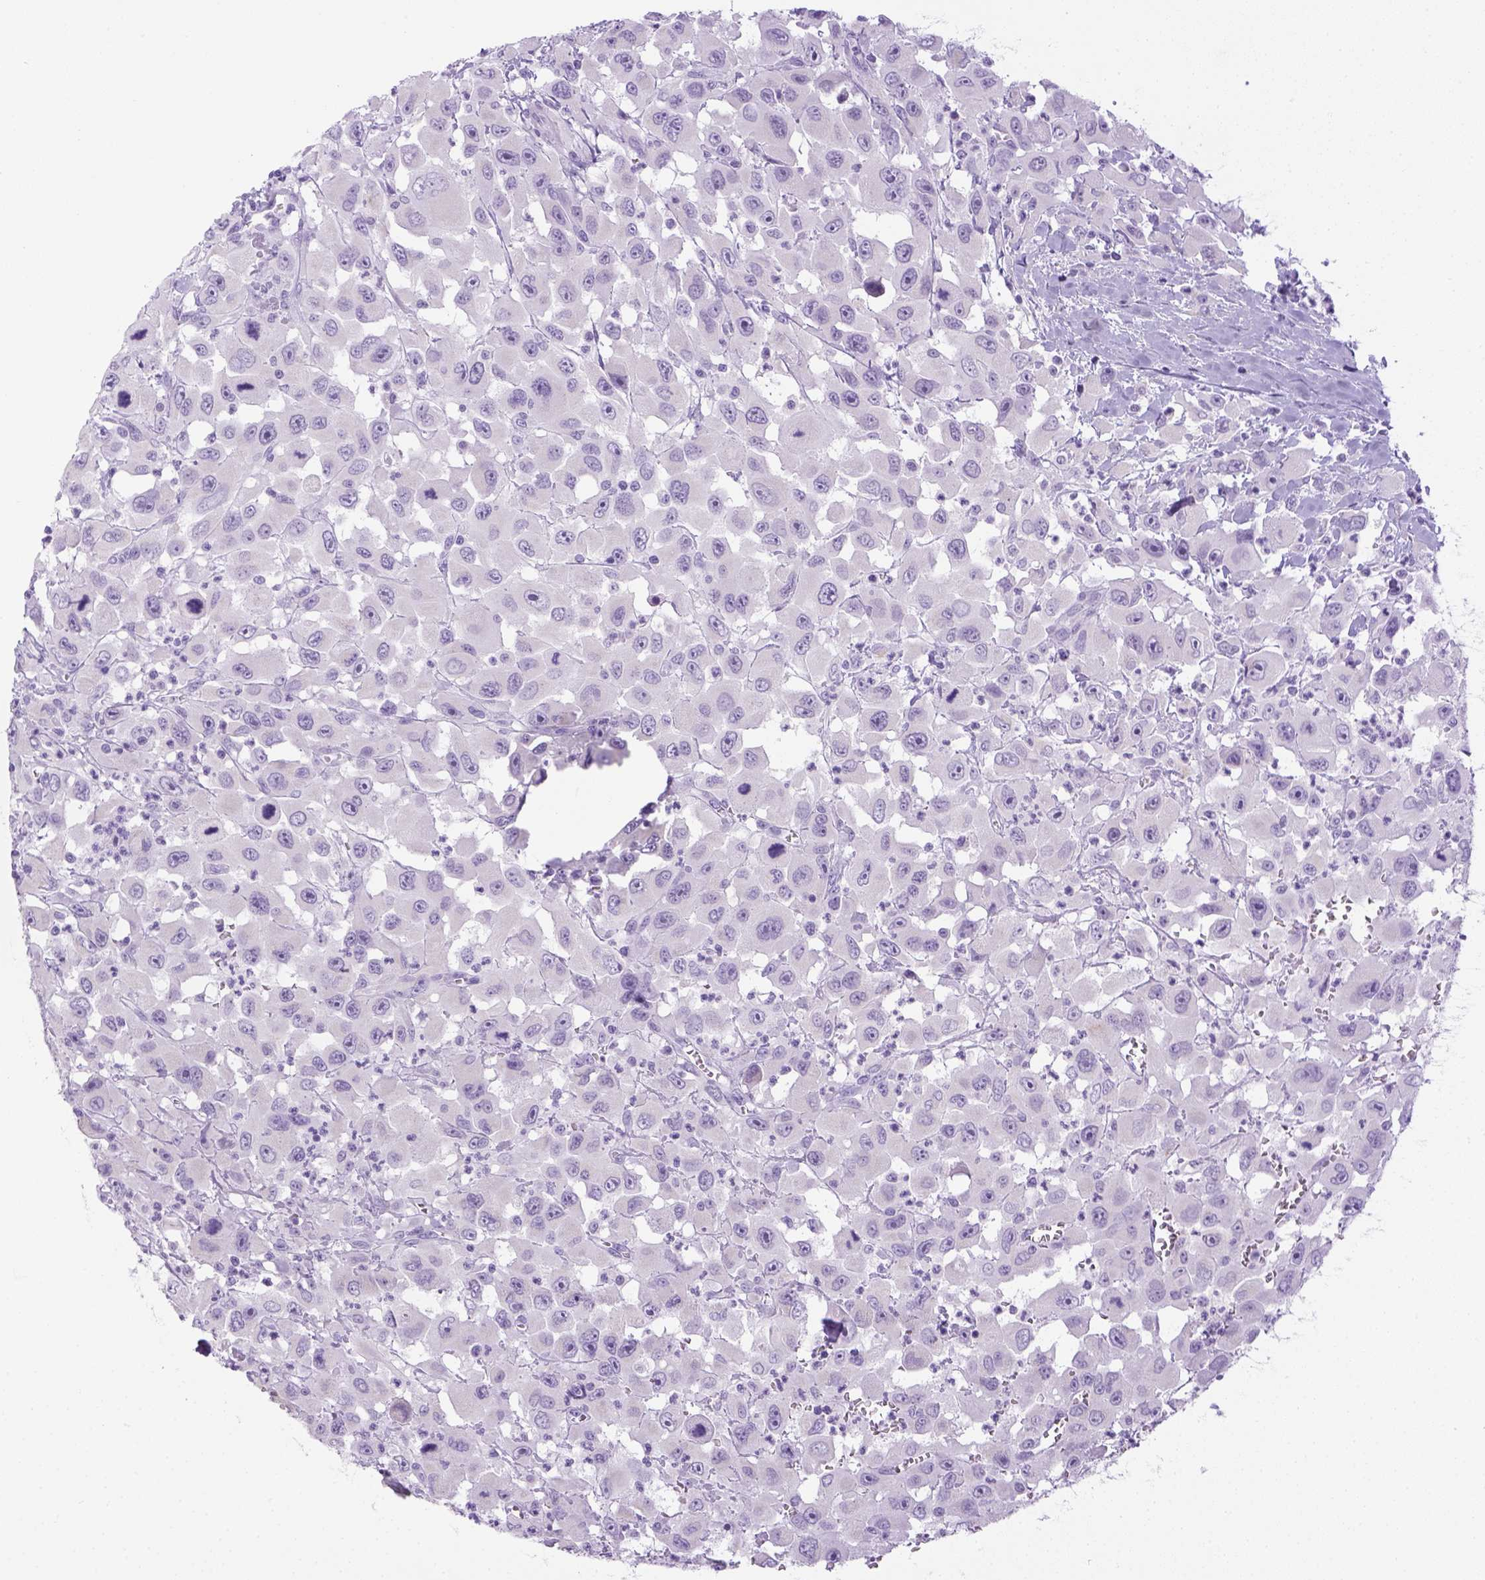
{"staining": {"intensity": "negative", "quantity": "none", "location": "none"}, "tissue": "head and neck cancer", "cell_type": "Tumor cells", "image_type": "cancer", "snomed": [{"axis": "morphology", "description": "Squamous cell carcinoma, NOS"}, {"axis": "morphology", "description": "Squamous cell carcinoma, metastatic, NOS"}, {"axis": "topography", "description": "Oral tissue"}, {"axis": "topography", "description": "Head-Neck"}], "caption": "Tumor cells are negative for brown protein staining in head and neck metastatic squamous cell carcinoma.", "gene": "LGSN", "patient": {"sex": "female", "age": 85}}